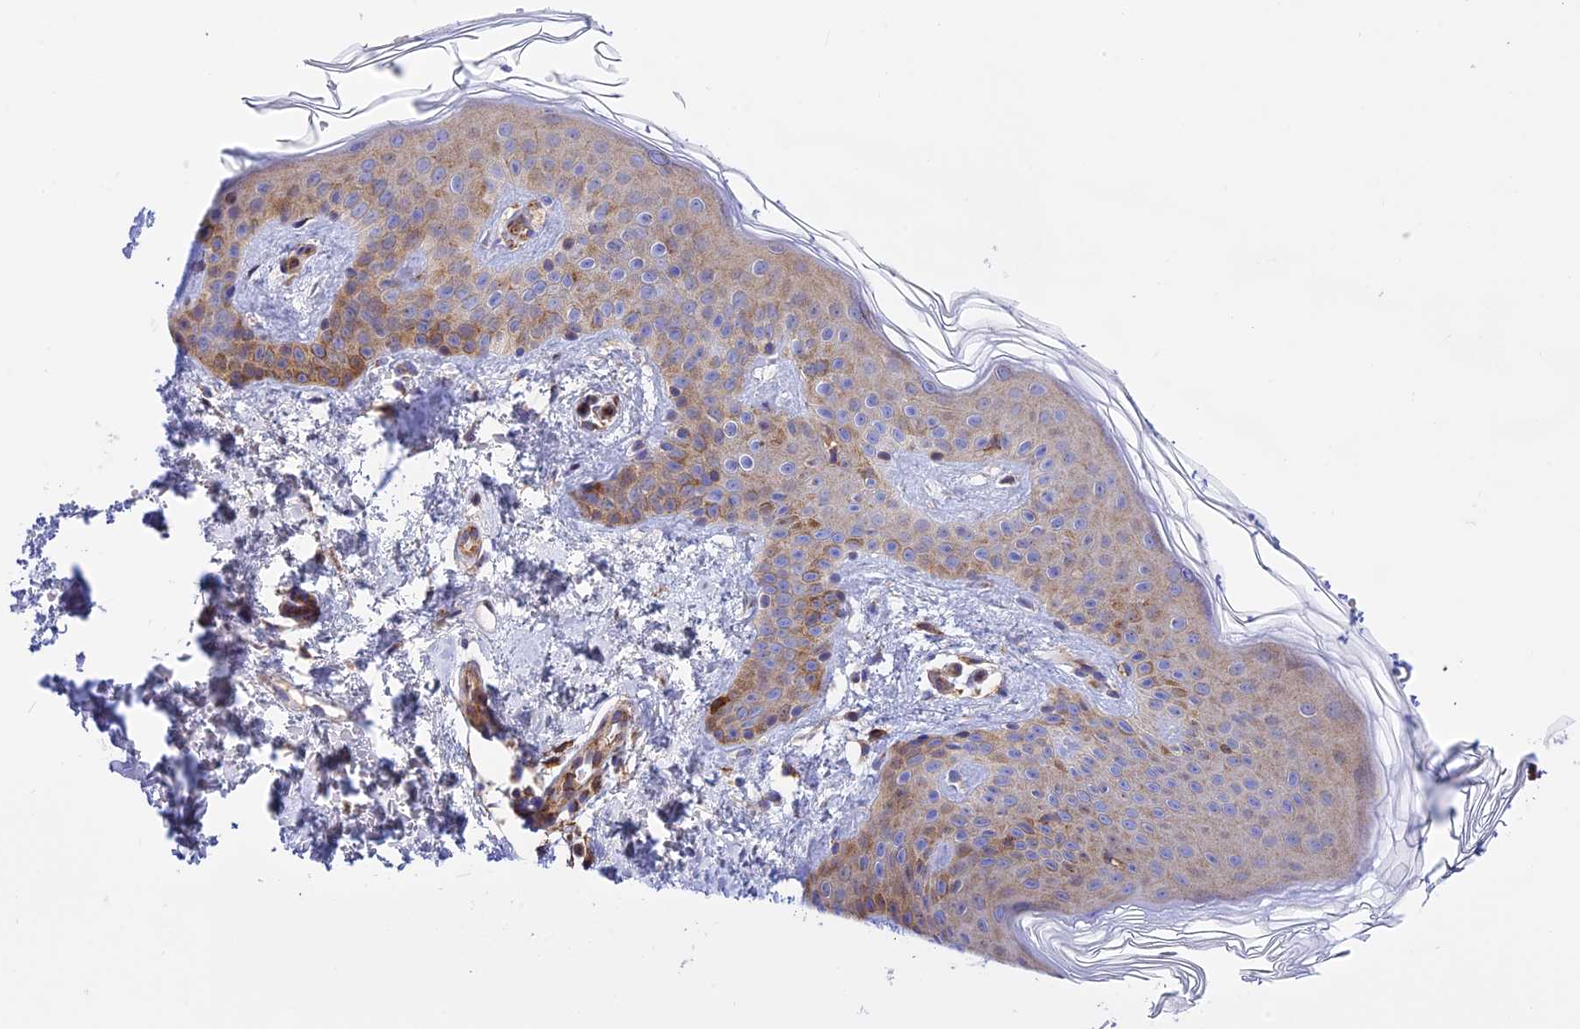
{"staining": {"intensity": "negative", "quantity": "none", "location": "none"}, "tissue": "skin", "cell_type": "Fibroblasts", "image_type": "normal", "snomed": [{"axis": "morphology", "description": "Normal tissue, NOS"}, {"axis": "topography", "description": "Skin"}], "caption": "Fibroblasts are negative for brown protein staining in benign skin. The staining is performed using DAB brown chromogen with nuclei counter-stained in using hematoxylin.", "gene": "PRIM1", "patient": {"sex": "female", "age": 58}}